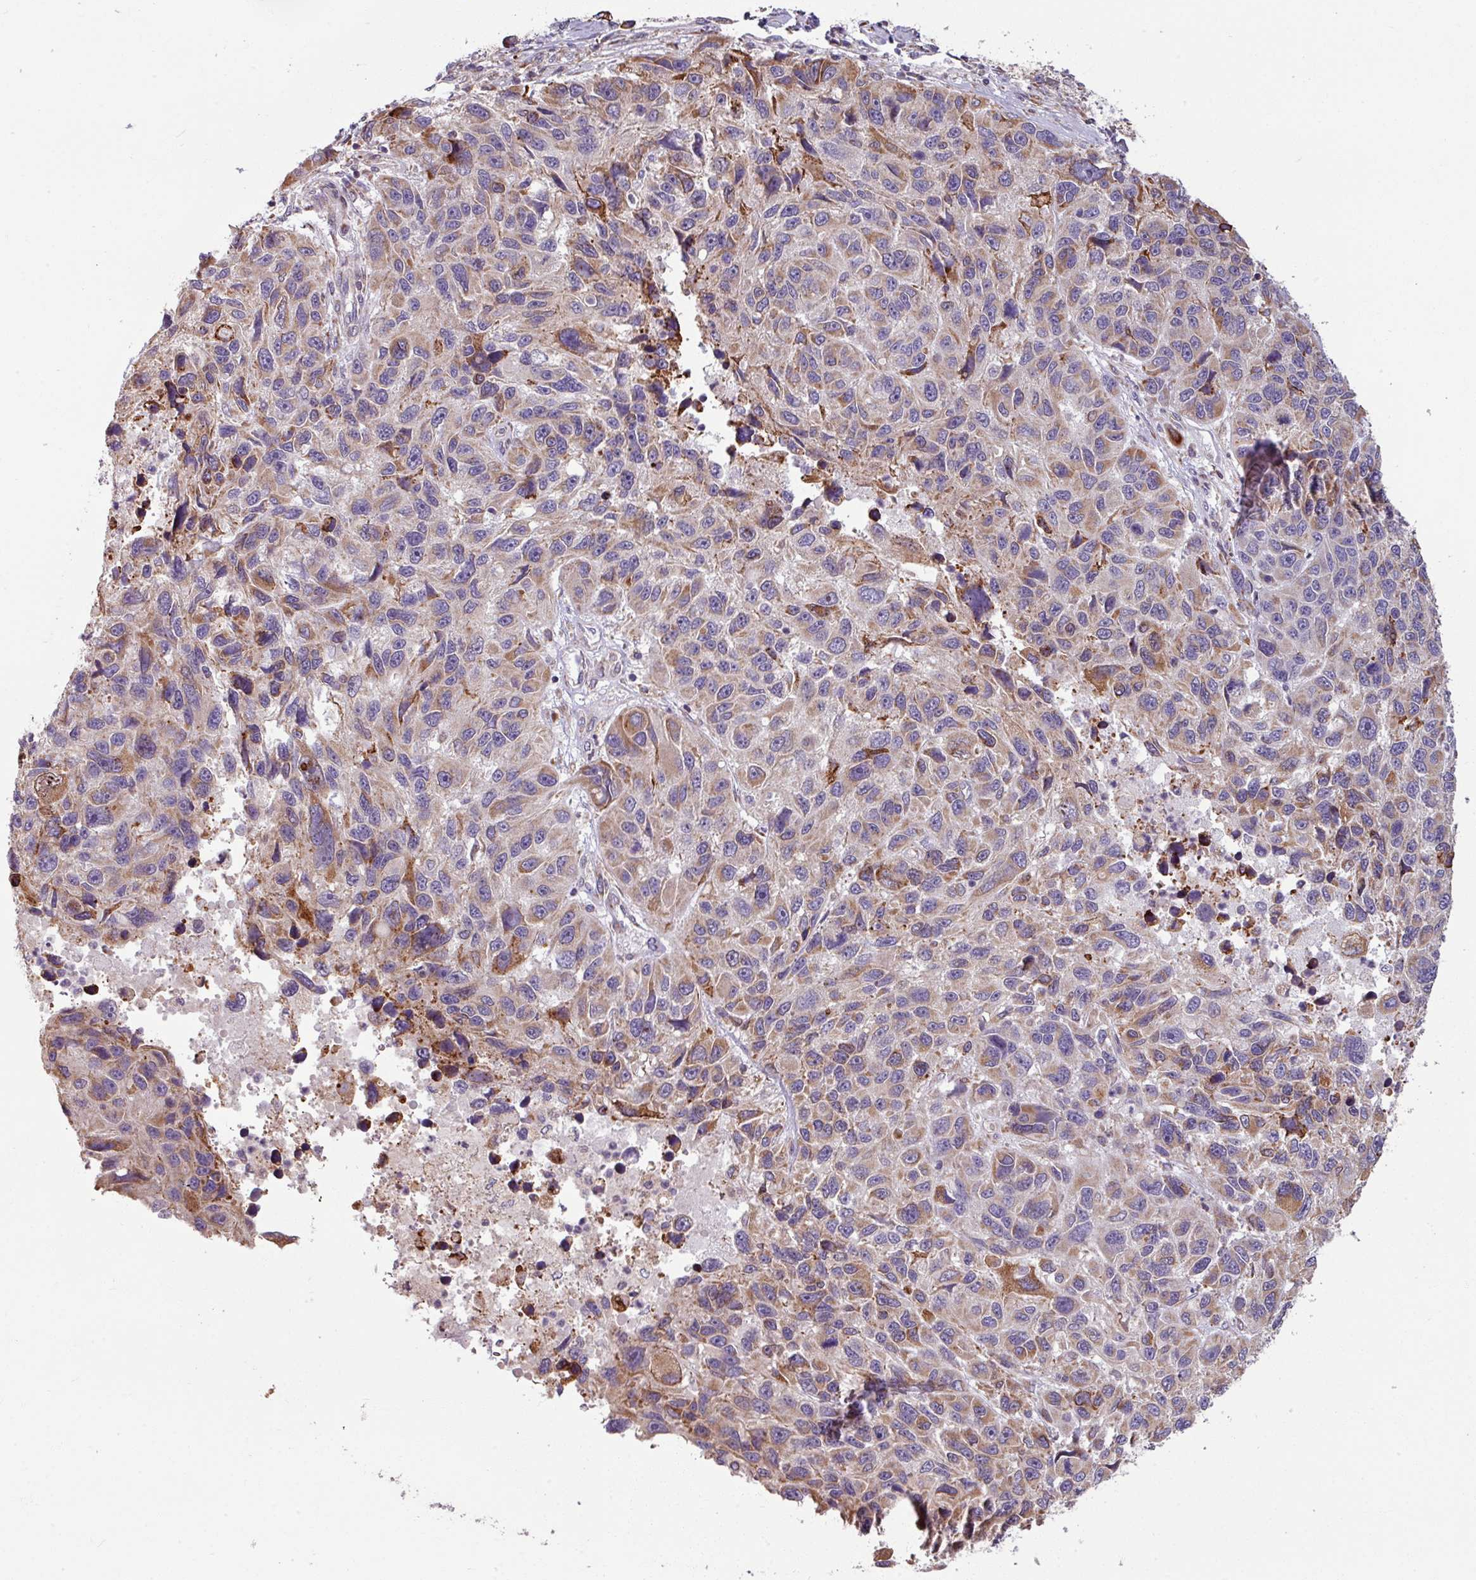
{"staining": {"intensity": "moderate", "quantity": "<25%", "location": "cytoplasmic/membranous"}, "tissue": "melanoma", "cell_type": "Tumor cells", "image_type": "cancer", "snomed": [{"axis": "morphology", "description": "Malignant melanoma, NOS"}, {"axis": "topography", "description": "Skin"}], "caption": "Immunohistochemical staining of malignant melanoma shows low levels of moderate cytoplasmic/membranous protein positivity in about <25% of tumor cells. The staining was performed using DAB (3,3'-diaminobenzidine), with brown indicating positive protein expression. Nuclei are stained blue with hematoxylin.", "gene": "MAGT1", "patient": {"sex": "male", "age": 53}}